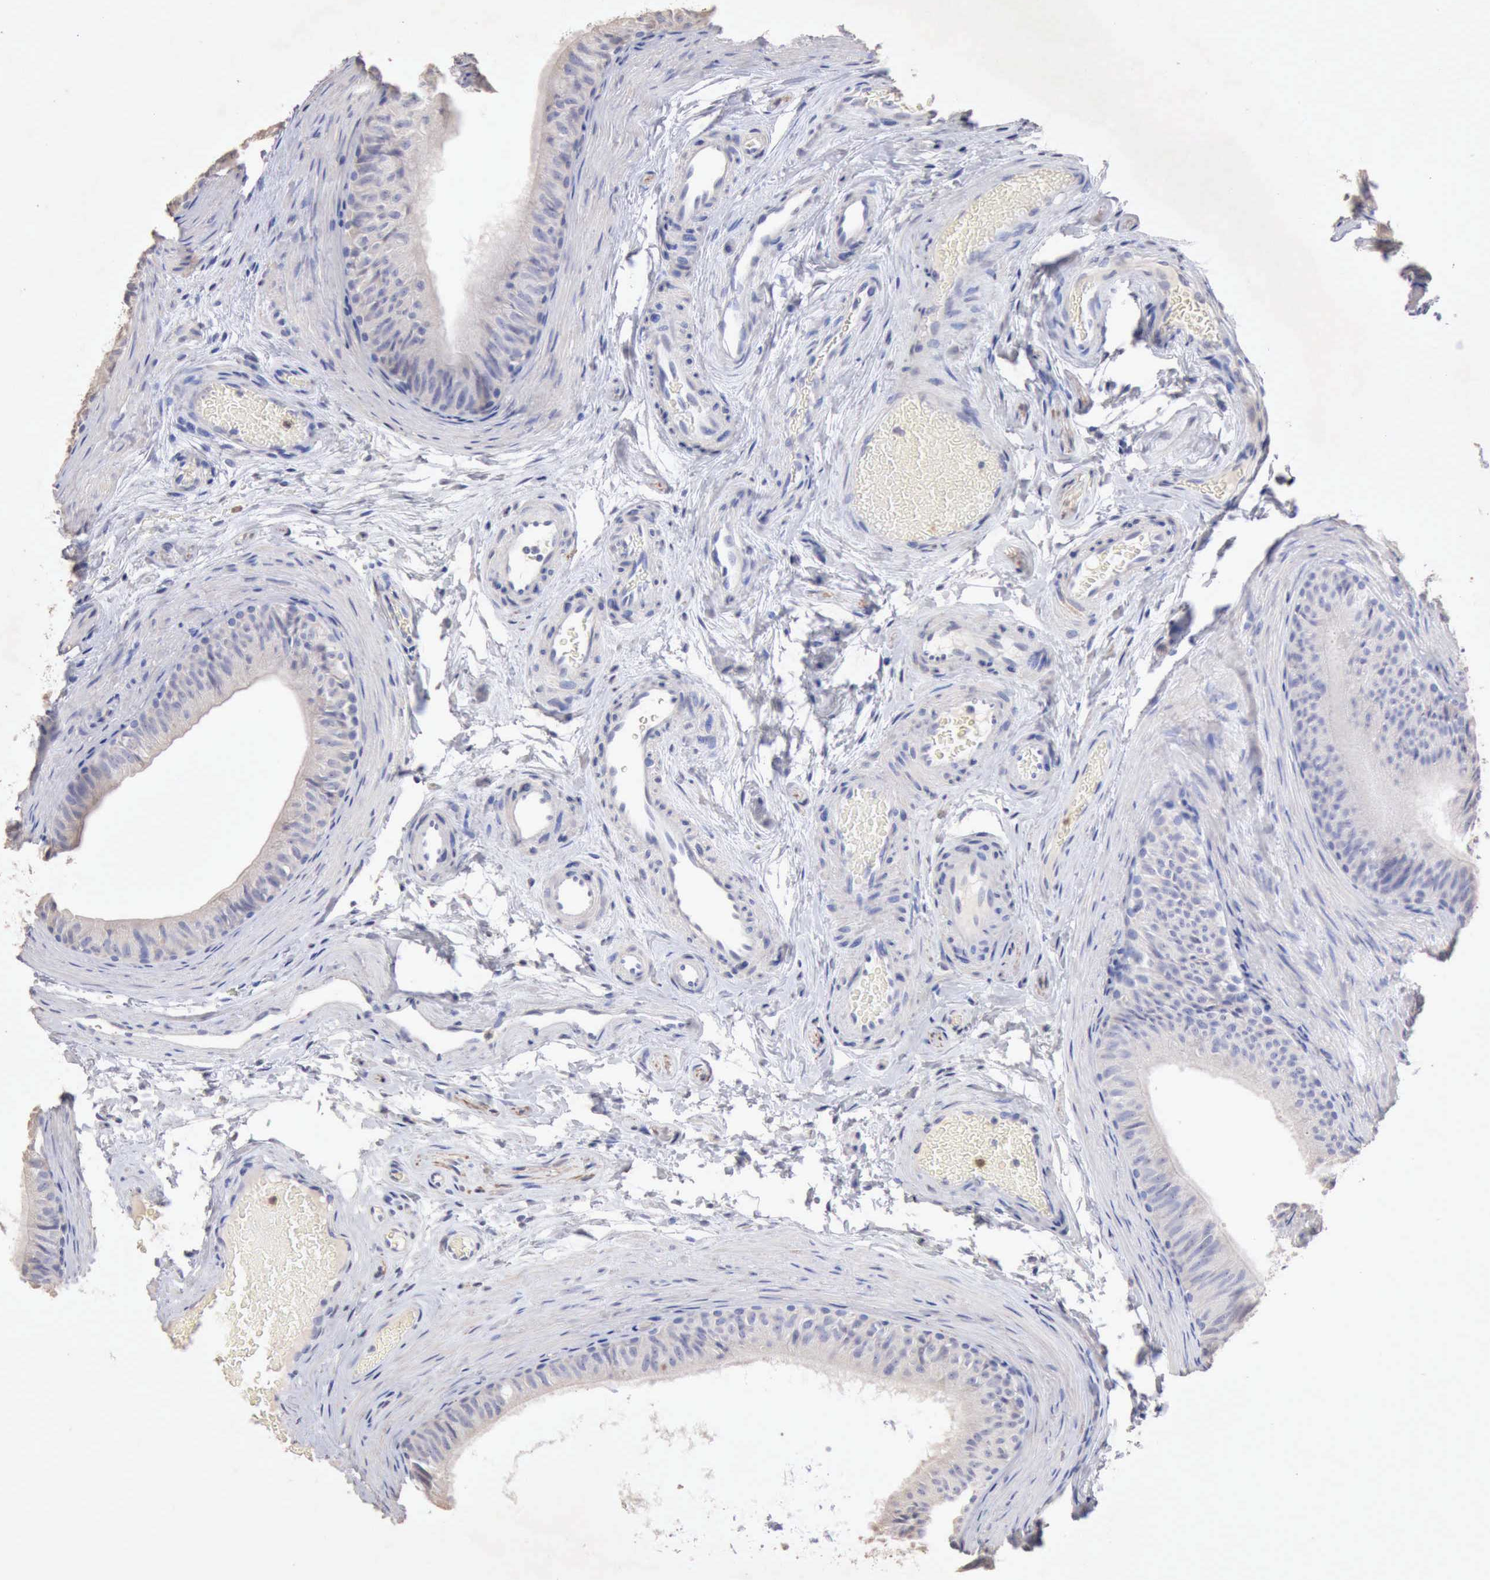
{"staining": {"intensity": "negative", "quantity": "none", "location": "none"}, "tissue": "epididymis", "cell_type": "Glandular cells", "image_type": "normal", "snomed": [{"axis": "morphology", "description": "Normal tissue, NOS"}, {"axis": "topography", "description": "Testis"}, {"axis": "topography", "description": "Epididymis"}], "caption": "The photomicrograph exhibits no significant expression in glandular cells of epididymis. (DAB IHC visualized using brightfield microscopy, high magnification).", "gene": "KRT6B", "patient": {"sex": "male", "age": 36}}